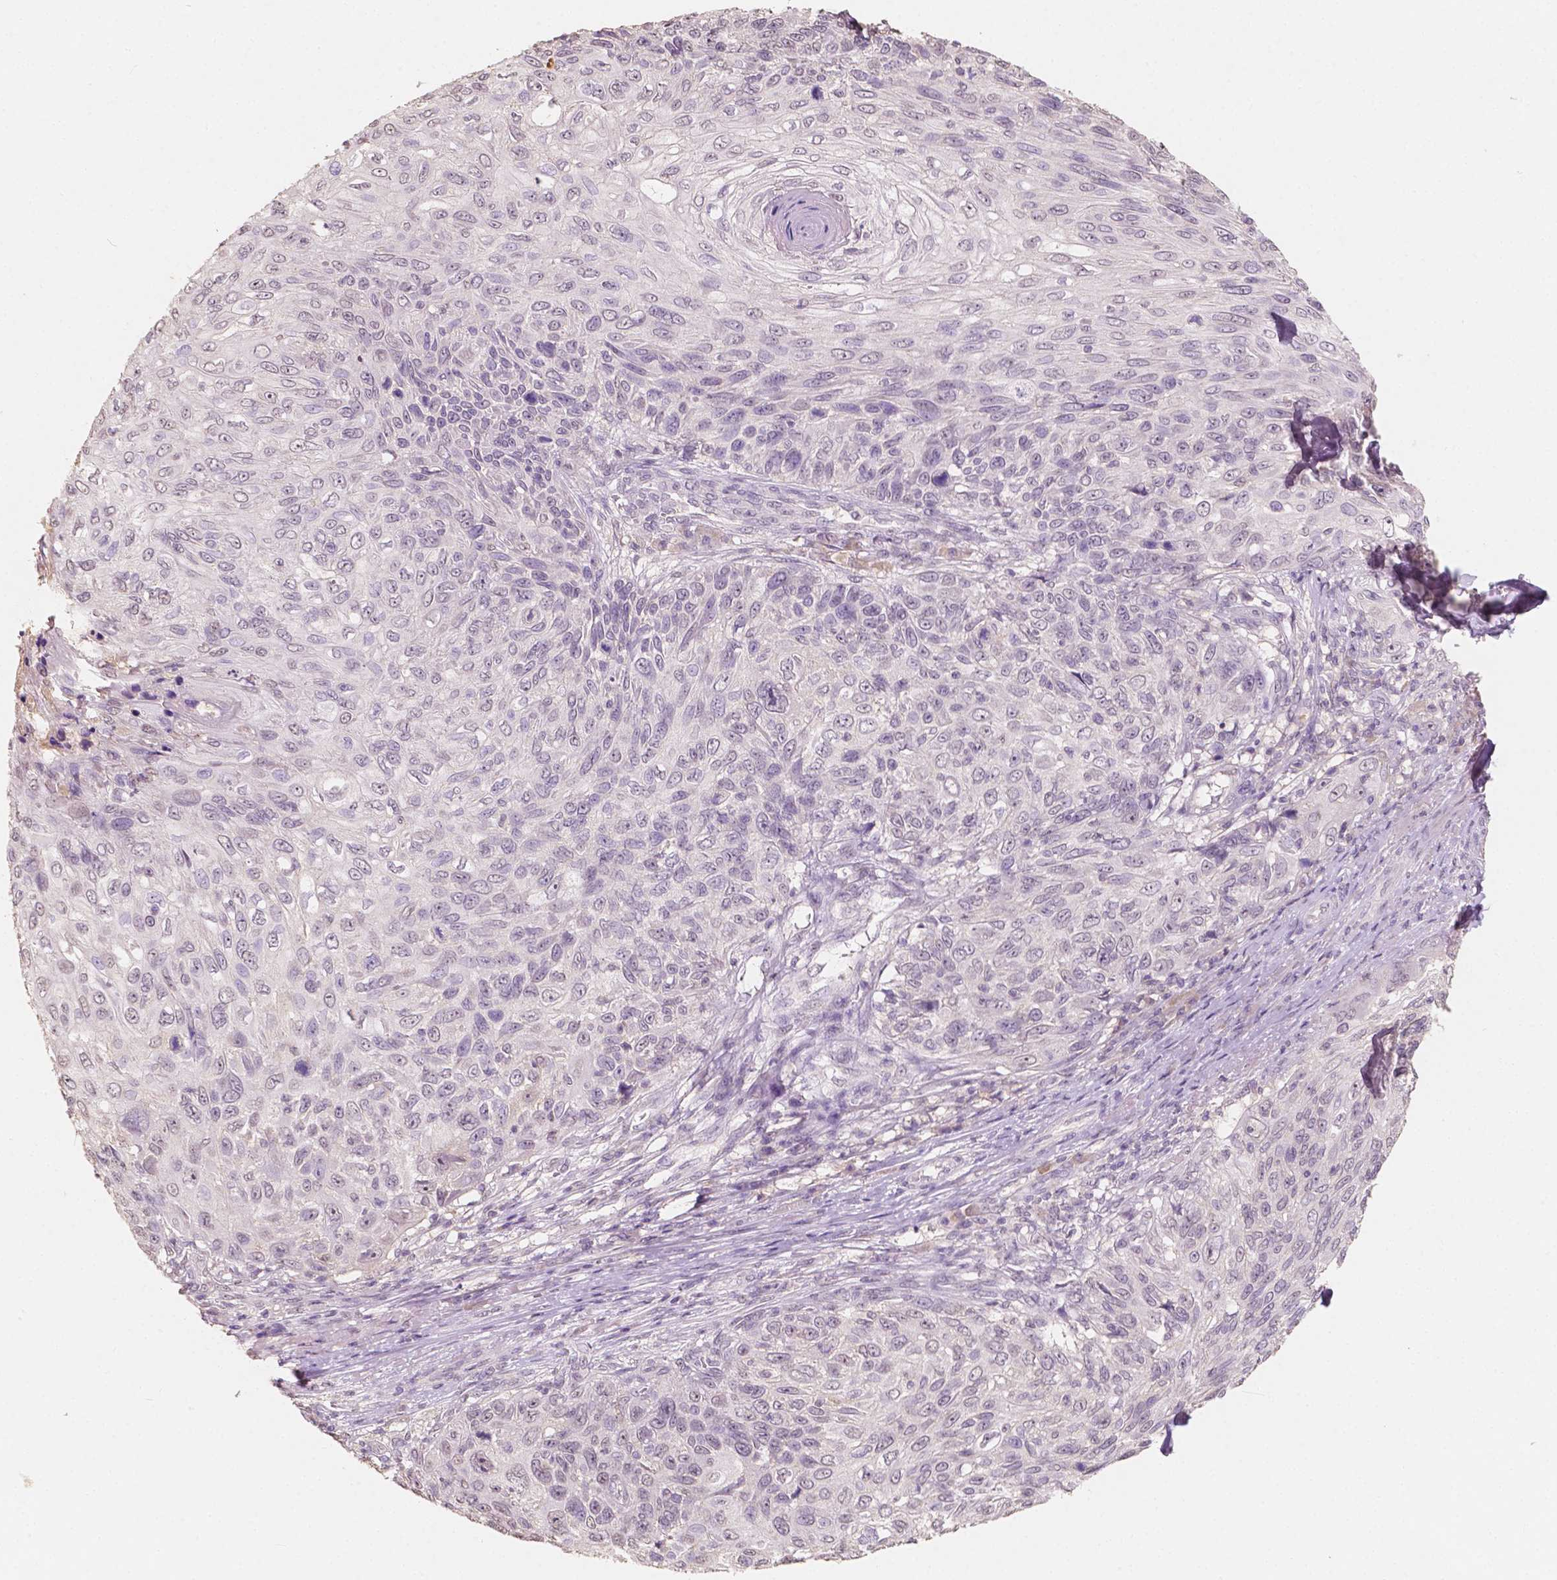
{"staining": {"intensity": "negative", "quantity": "none", "location": "none"}, "tissue": "skin cancer", "cell_type": "Tumor cells", "image_type": "cancer", "snomed": [{"axis": "morphology", "description": "Squamous cell carcinoma, NOS"}, {"axis": "topography", "description": "Skin"}], "caption": "This is an IHC histopathology image of human skin cancer. There is no staining in tumor cells.", "gene": "SOX15", "patient": {"sex": "male", "age": 92}}